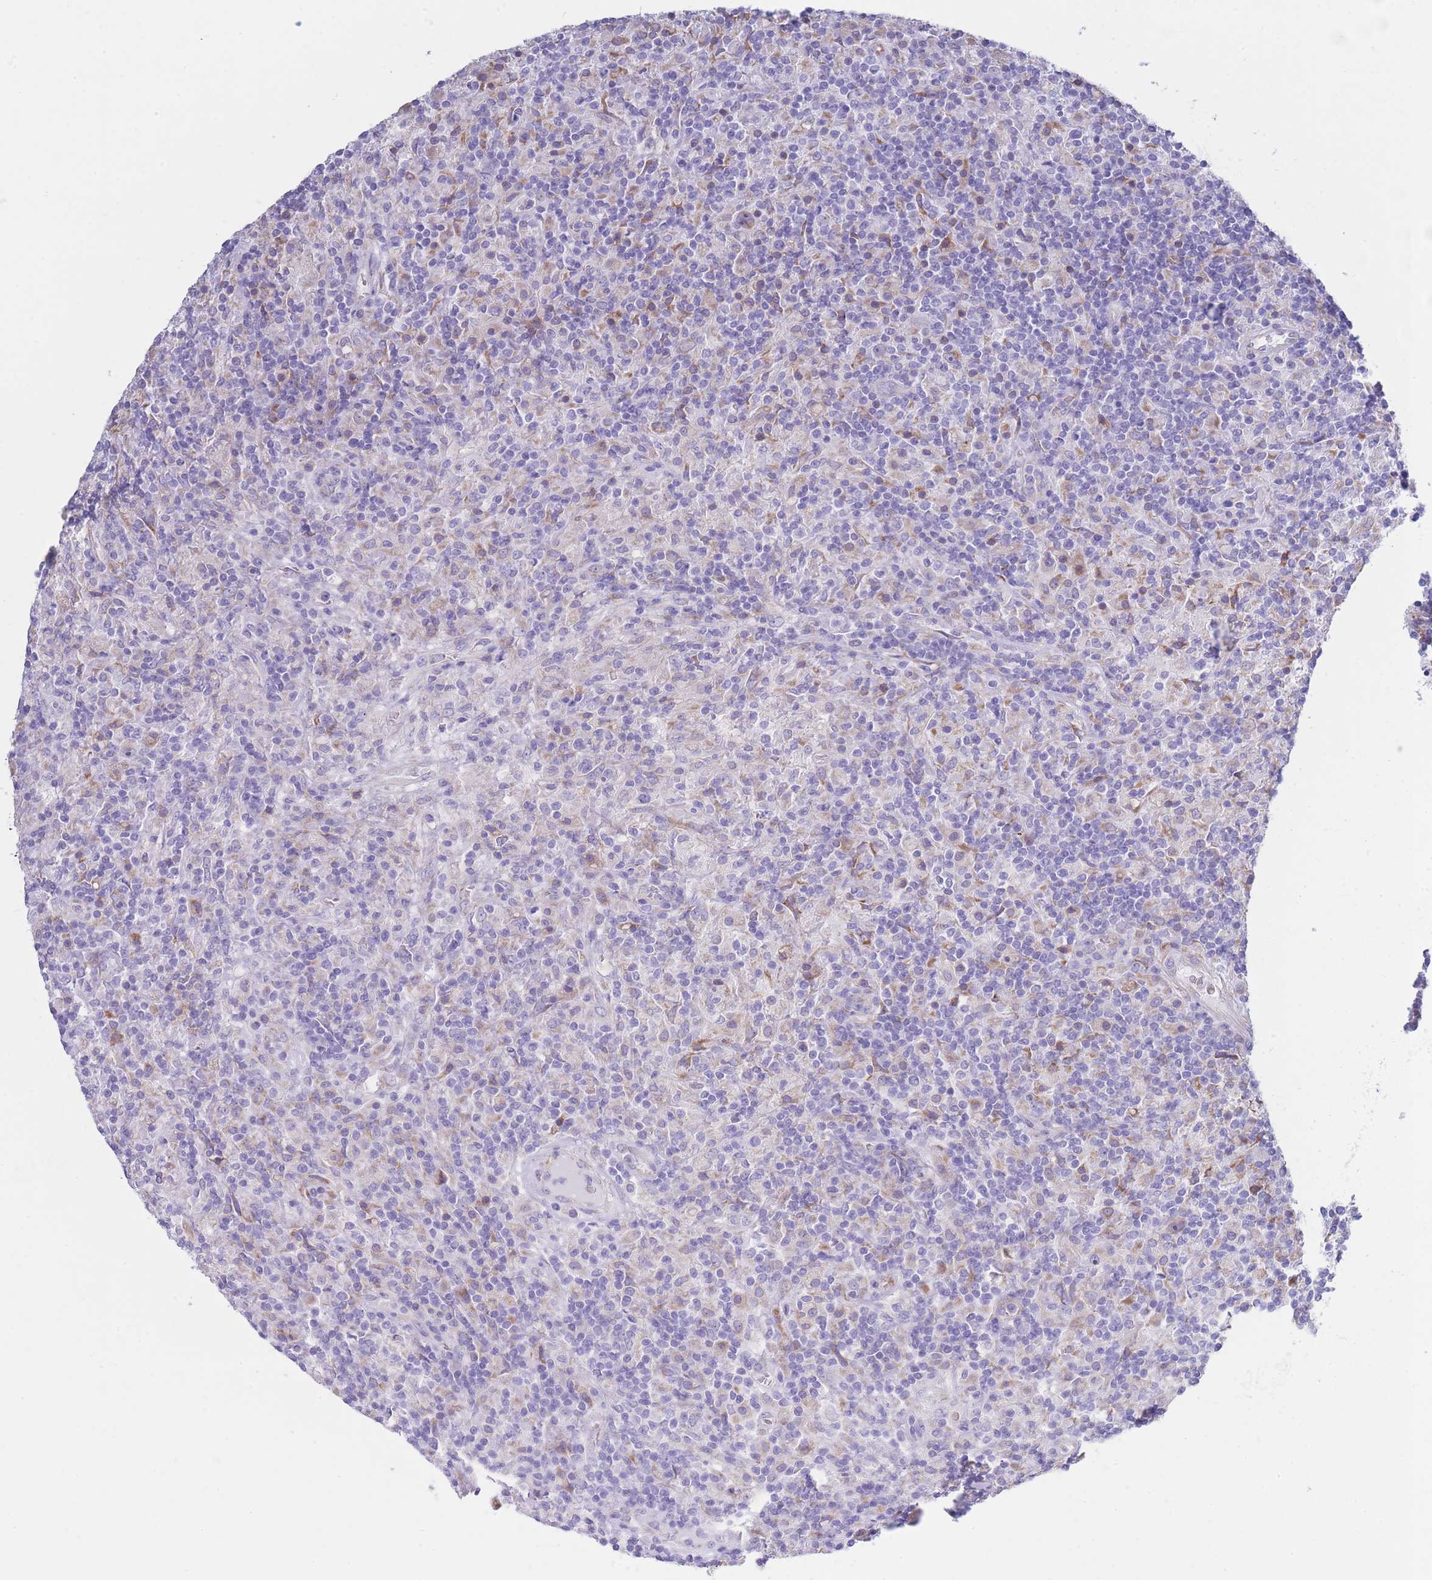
{"staining": {"intensity": "negative", "quantity": "none", "location": "none"}, "tissue": "lymphoma", "cell_type": "Tumor cells", "image_type": "cancer", "snomed": [{"axis": "morphology", "description": "Hodgkin's disease, NOS"}, {"axis": "topography", "description": "Lymph node"}], "caption": "Image shows no significant protein positivity in tumor cells of Hodgkin's disease. Brightfield microscopy of immunohistochemistry stained with DAB (brown) and hematoxylin (blue), captured at high magnification.", "gene": "XKR8", "patient": {"sex": "male", "age": 70}}